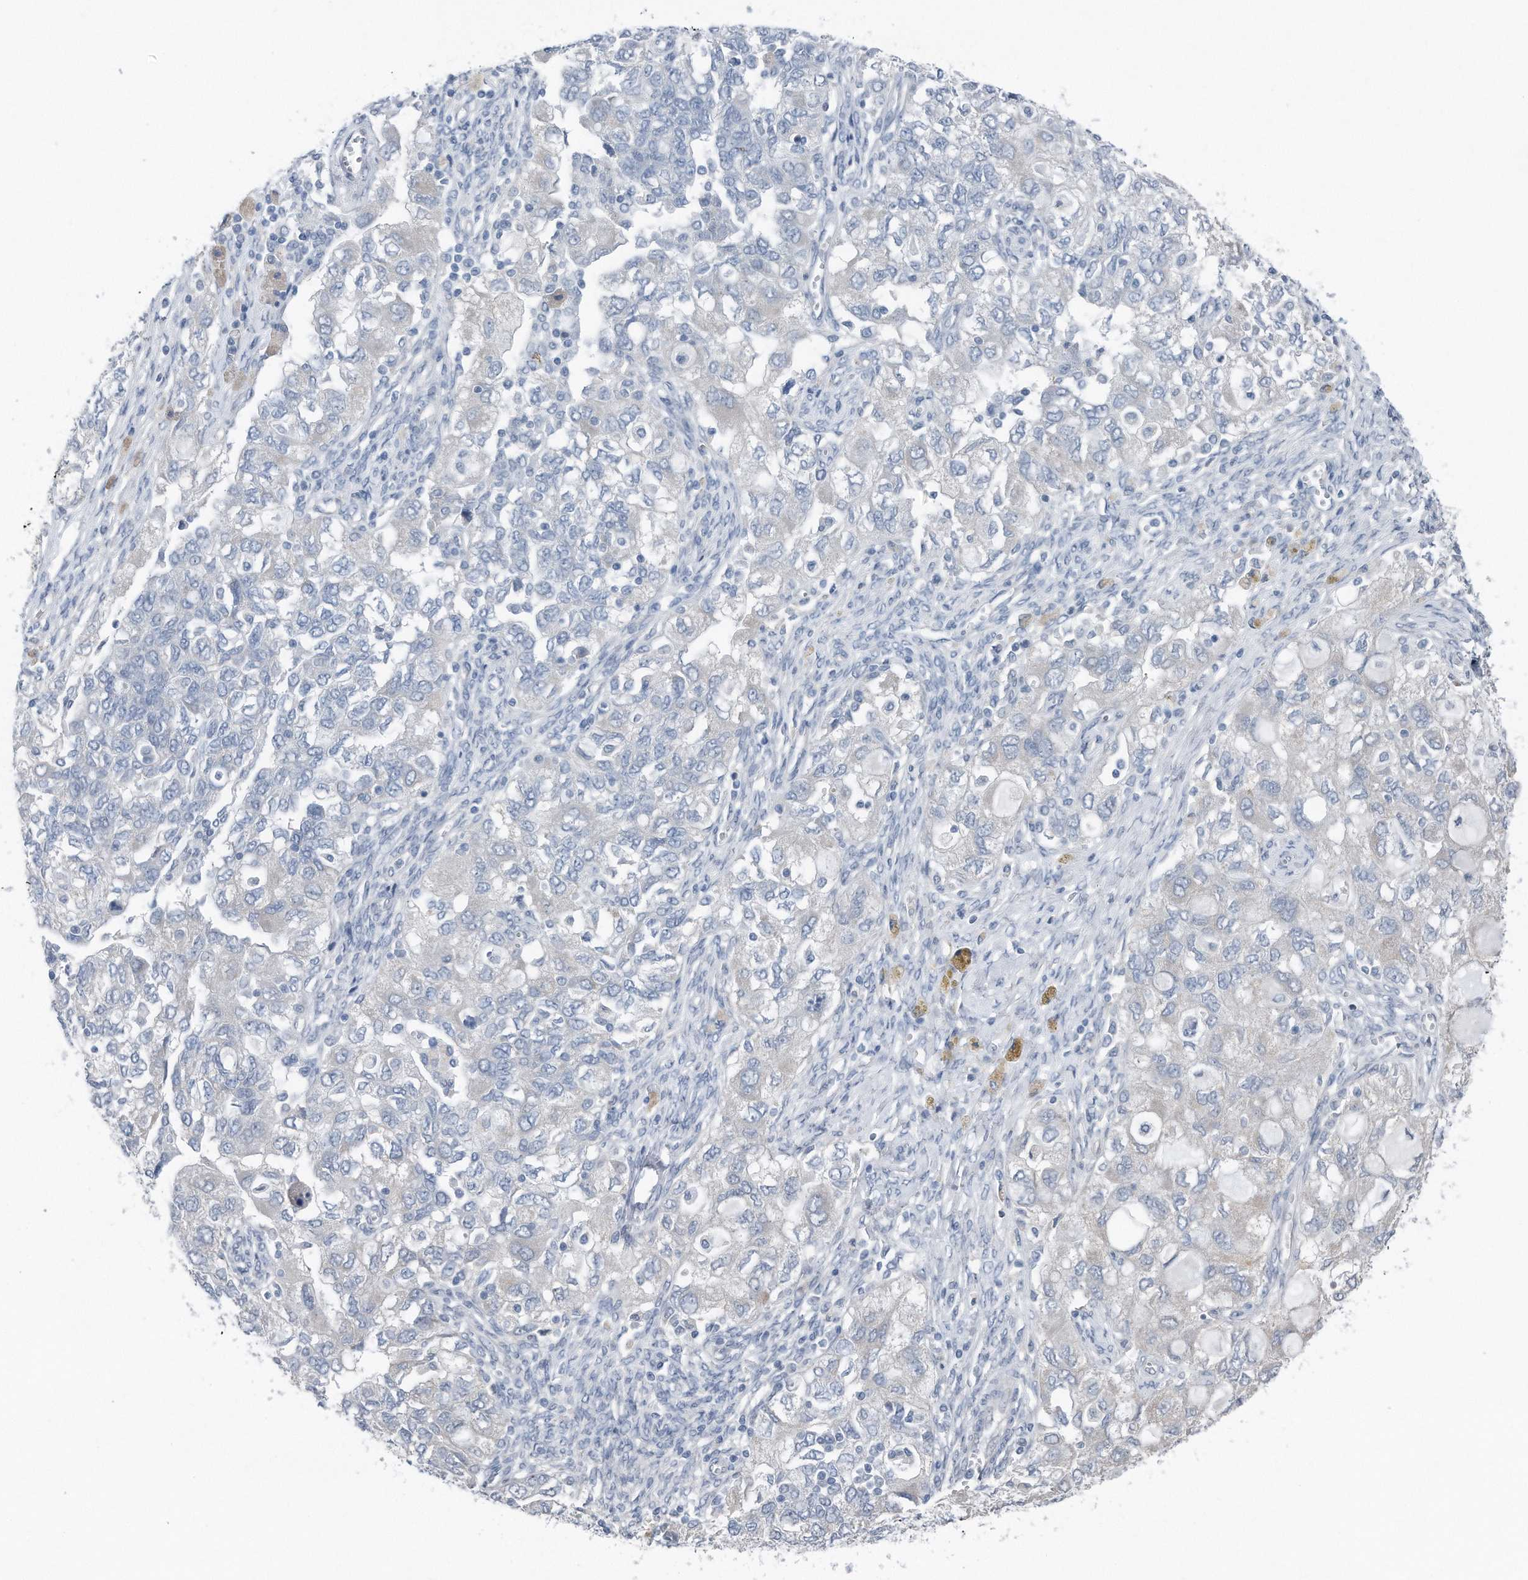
{"staining": {"intensity": "negative", "quantity": "none", "location": "none"}, "tissue": "ovarian cancer", "cell_type": "Tumor cells", "image_type": "cancer", "snomed": [{"axis": "morphology", "description": "Carcinoma, NOS"}, {"axis": "morphology", "description": "Cystadenocarcinoma, serous, NOS"}, {"axis": "topography", "description": "Ovary"}], "caption": "Immunohistochemistry (IHC) of human ovarian cancer (serous cystadenocarcinoma) shows no positivity in tumor cells. (DAB (3,3'-diaminobenzidine) immunohistochemistry, high magnification).", "gene": "YRDC", "patient": {"sex": "female", "age": 69}}